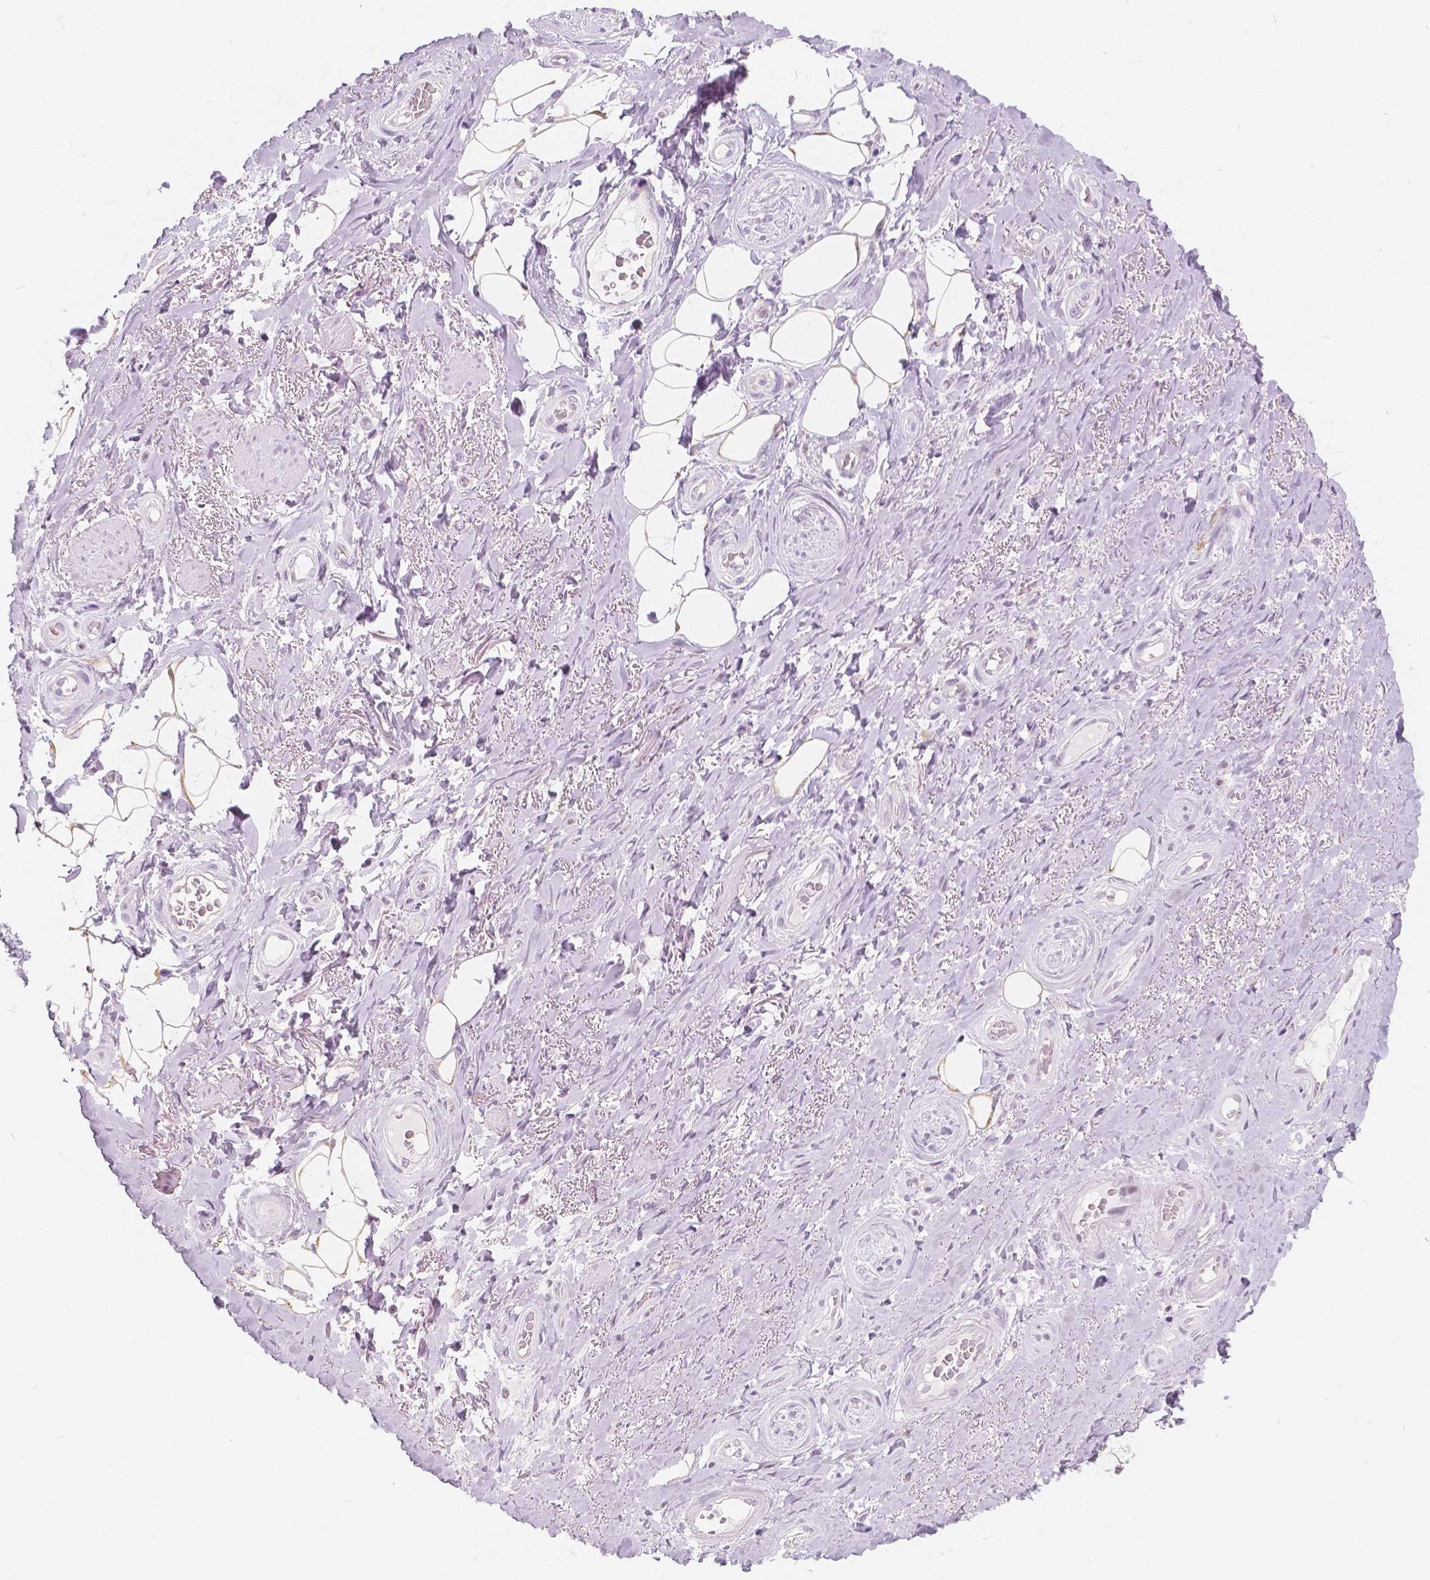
{"staining": {"intensity": "negative", "quantity": "none", "location": "none"}, "tissue": "adipose tissue", "cell_type": "Adipocytes", "image_type": "normal", "snomed": [{"axis": "morphology", "description": "Normal tissue, NOS"}, {"axis": "topography", "description": "Anal"}, {"axis": "topography", "description": "Peripheral nerve tissue"}], "caption": "An image of adipose tissue stained for a protein exhibits no brown staining in adipocytes. Nuclei are stained in blue.", "gene": "NOLC1", "patient": {"sex": "male", "age": 53}}